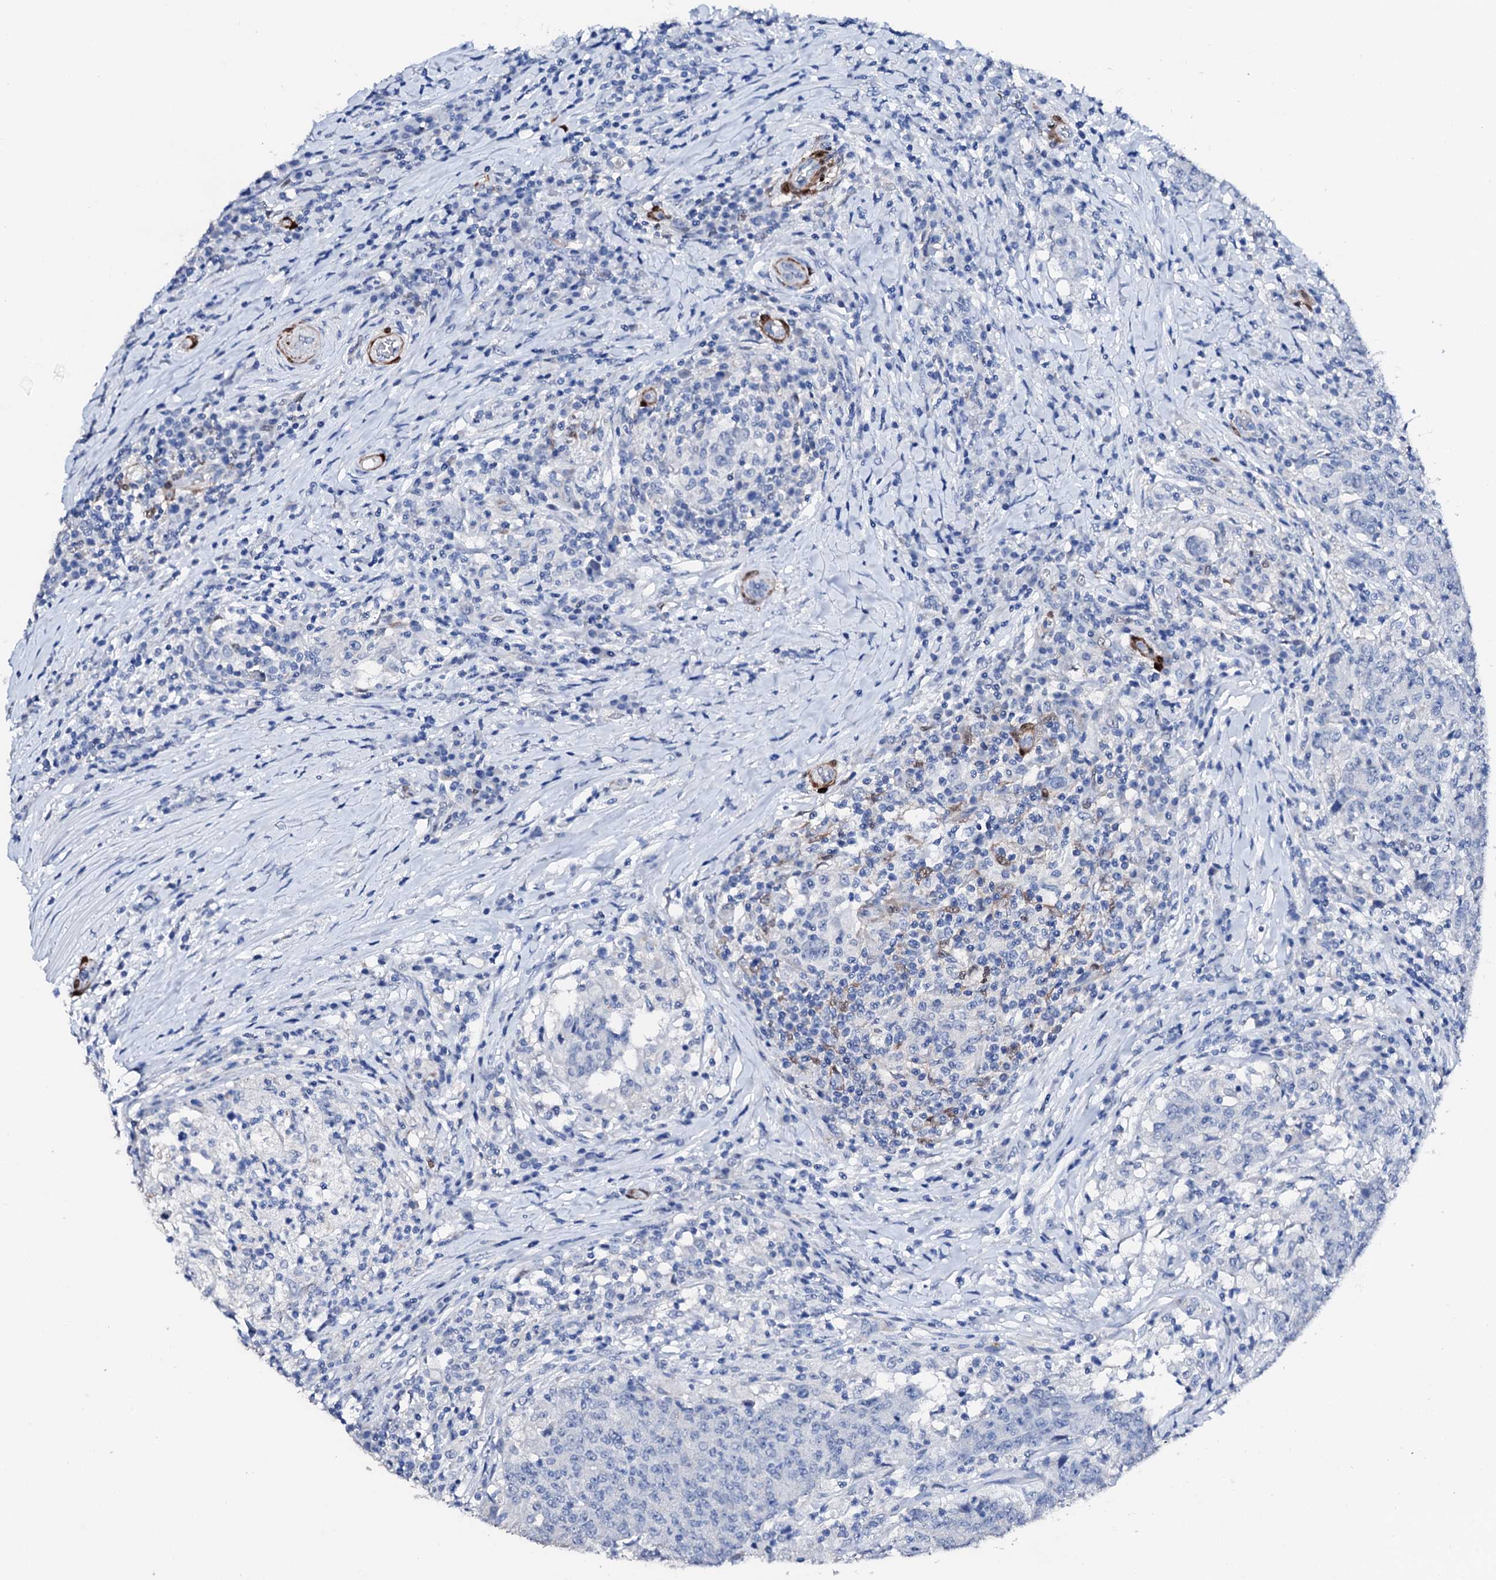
{"staining": {"intensity": "negative", "quantity": "none", "location": "none"}, "tissue": "colorectal cancer", "cell_type": "Tumor cells", "image_type": "cancer", "snomed": [{"axis": "morphology", "description": "Adenocarcinoma, NOS"}, {"axis": "topography", "description": "Colon"}], "caption": "DAB (3,3'-diaminobenzidine) immunohistochemical staining of human colorectal adenocarcinoma displays no significant staining in tumor cells.", "gene": "NRIP2", "patient": {"sex": "female", "age": 75}}